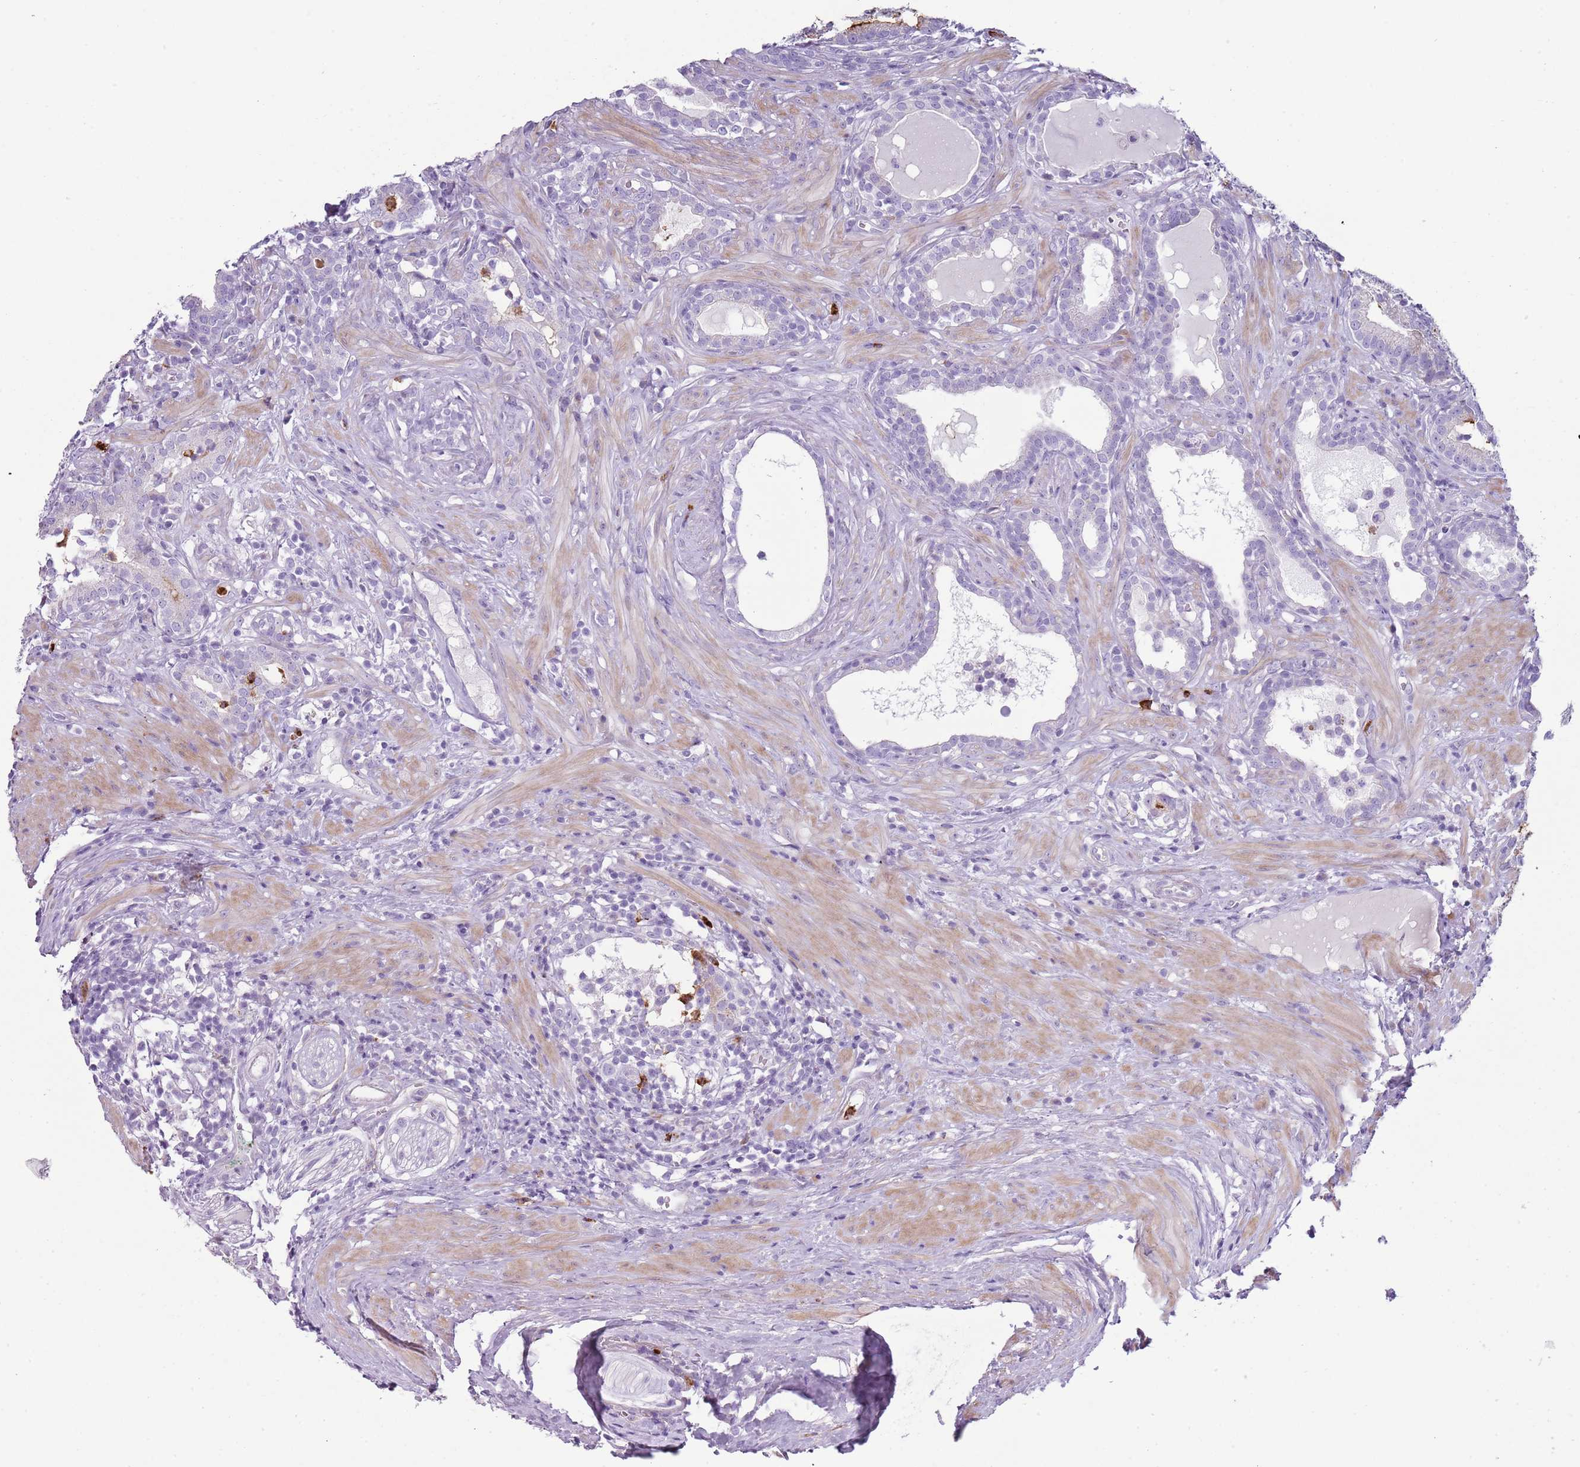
{"staining": {"intensity": "strong", "quantity": "<25%", "location": "cytoplasmic/membranous"}, "tissue": "prostate cancer", "cell_type": "Tumor cells", "image_type": "cancer", "snomed": [{"axis": "morphology", "description": "Adenocarcinoma, High grade"}, {"axis": "topography", "description": "Prostate"}], "caption": "This histopathology image reveals prostate cancer (adenocarcinoma (high-grade)) stained with IHC to label a protein in brown. The cytoplasmic/membranous of tumor cells show strong positivity for the protein. Nuclei are counter-stained blue.", "gene": "CD177", "patient": {"sex": "male", "age": 67}}